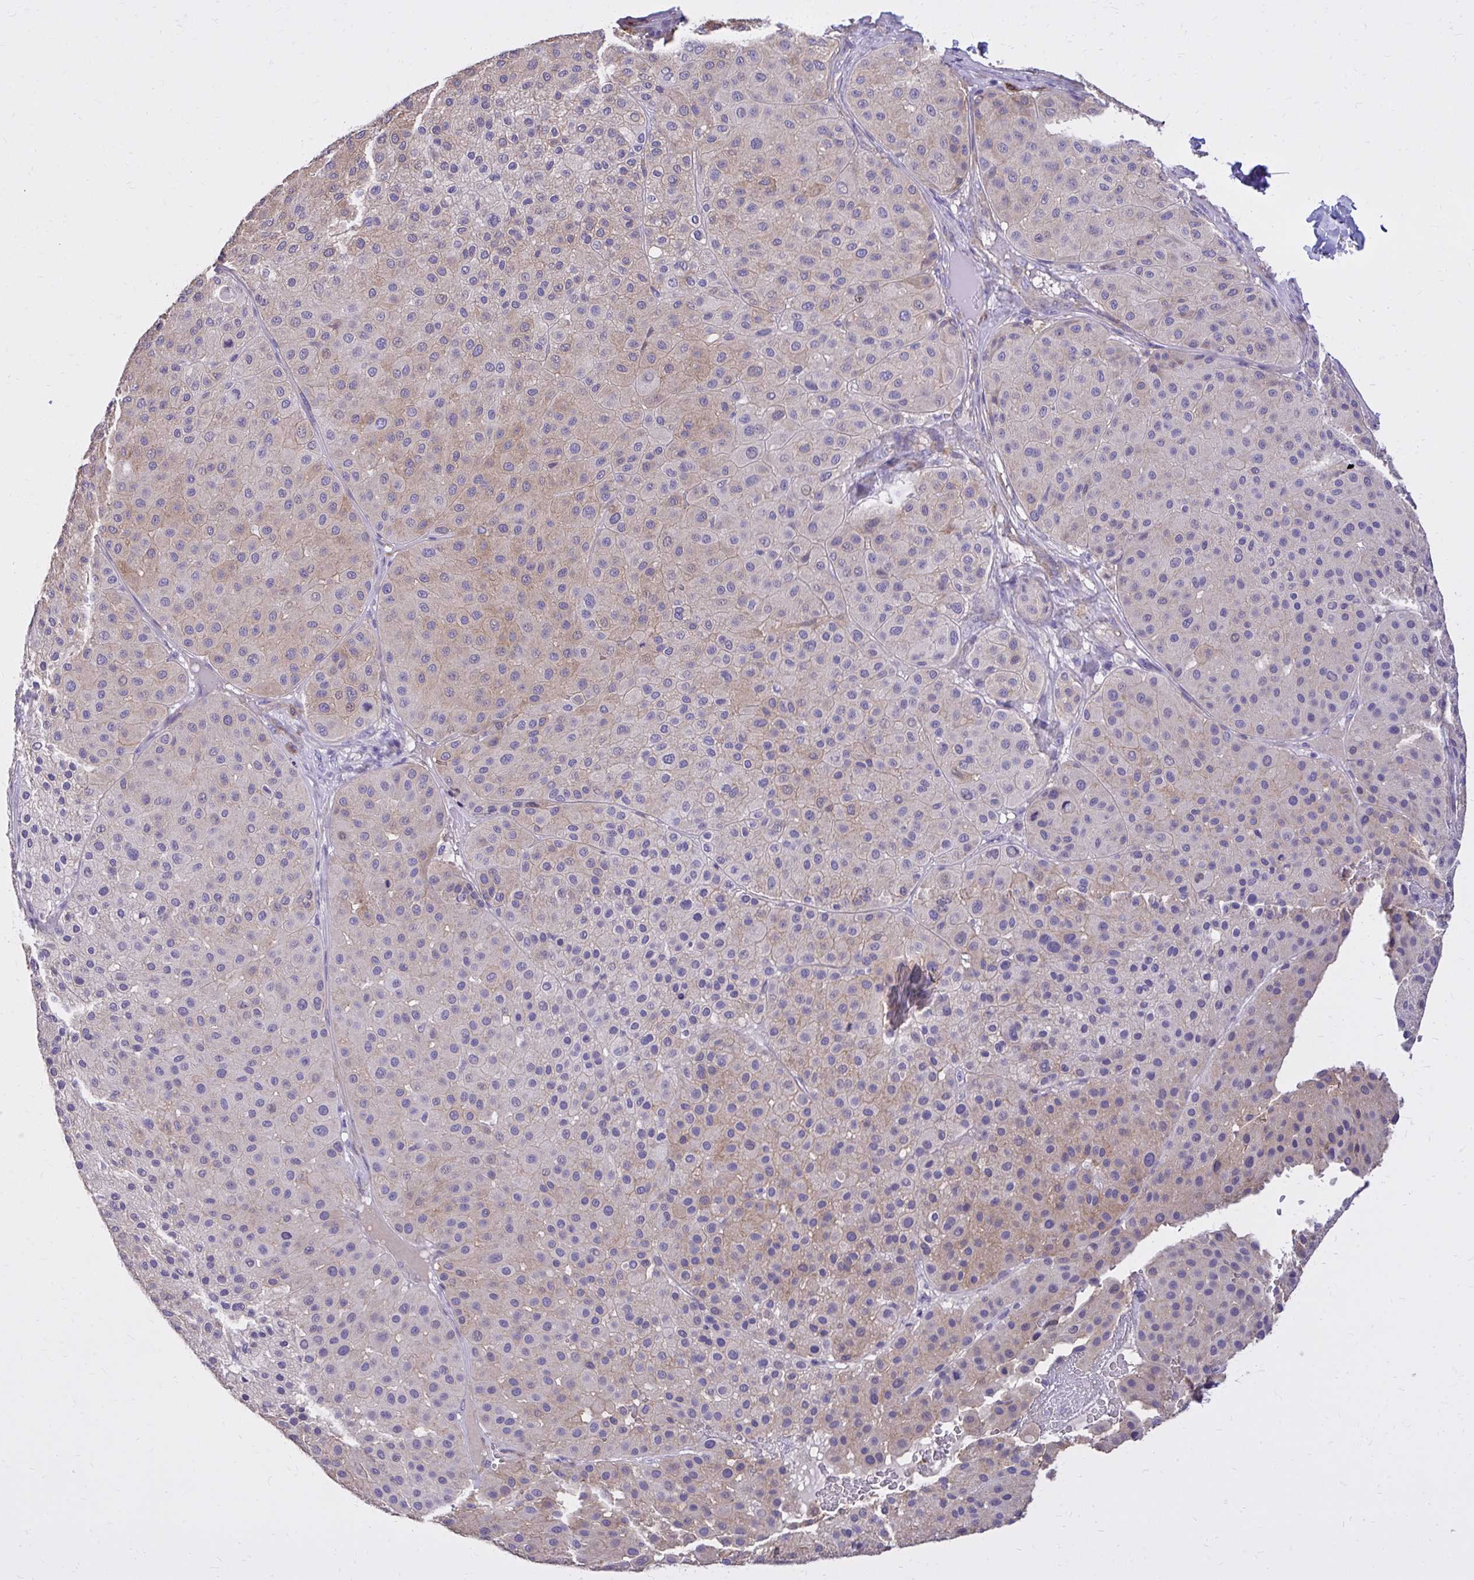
{"staining": {"intensity": "weak", "quantity": "25%-75%", "location": "cytoplasmic/membranous"}, "tissue": "melanoma", "cell_type": "Tumor cells", "image_type": "cancer", "snomed": [{"axis": "morphology", "description": "Malignant melanoma, Metastatic site"}, {"axis": "topography", "description": "Smooth muscle"}], "caption": "Immunohistochemical staining of human melanoma demonstrates low levels of weak cytoplasmic/membranous expression in about 25%-75% of tumor cells.", "gene": "EPB41L1", "patient": {"sex": "male", "age": 41}}